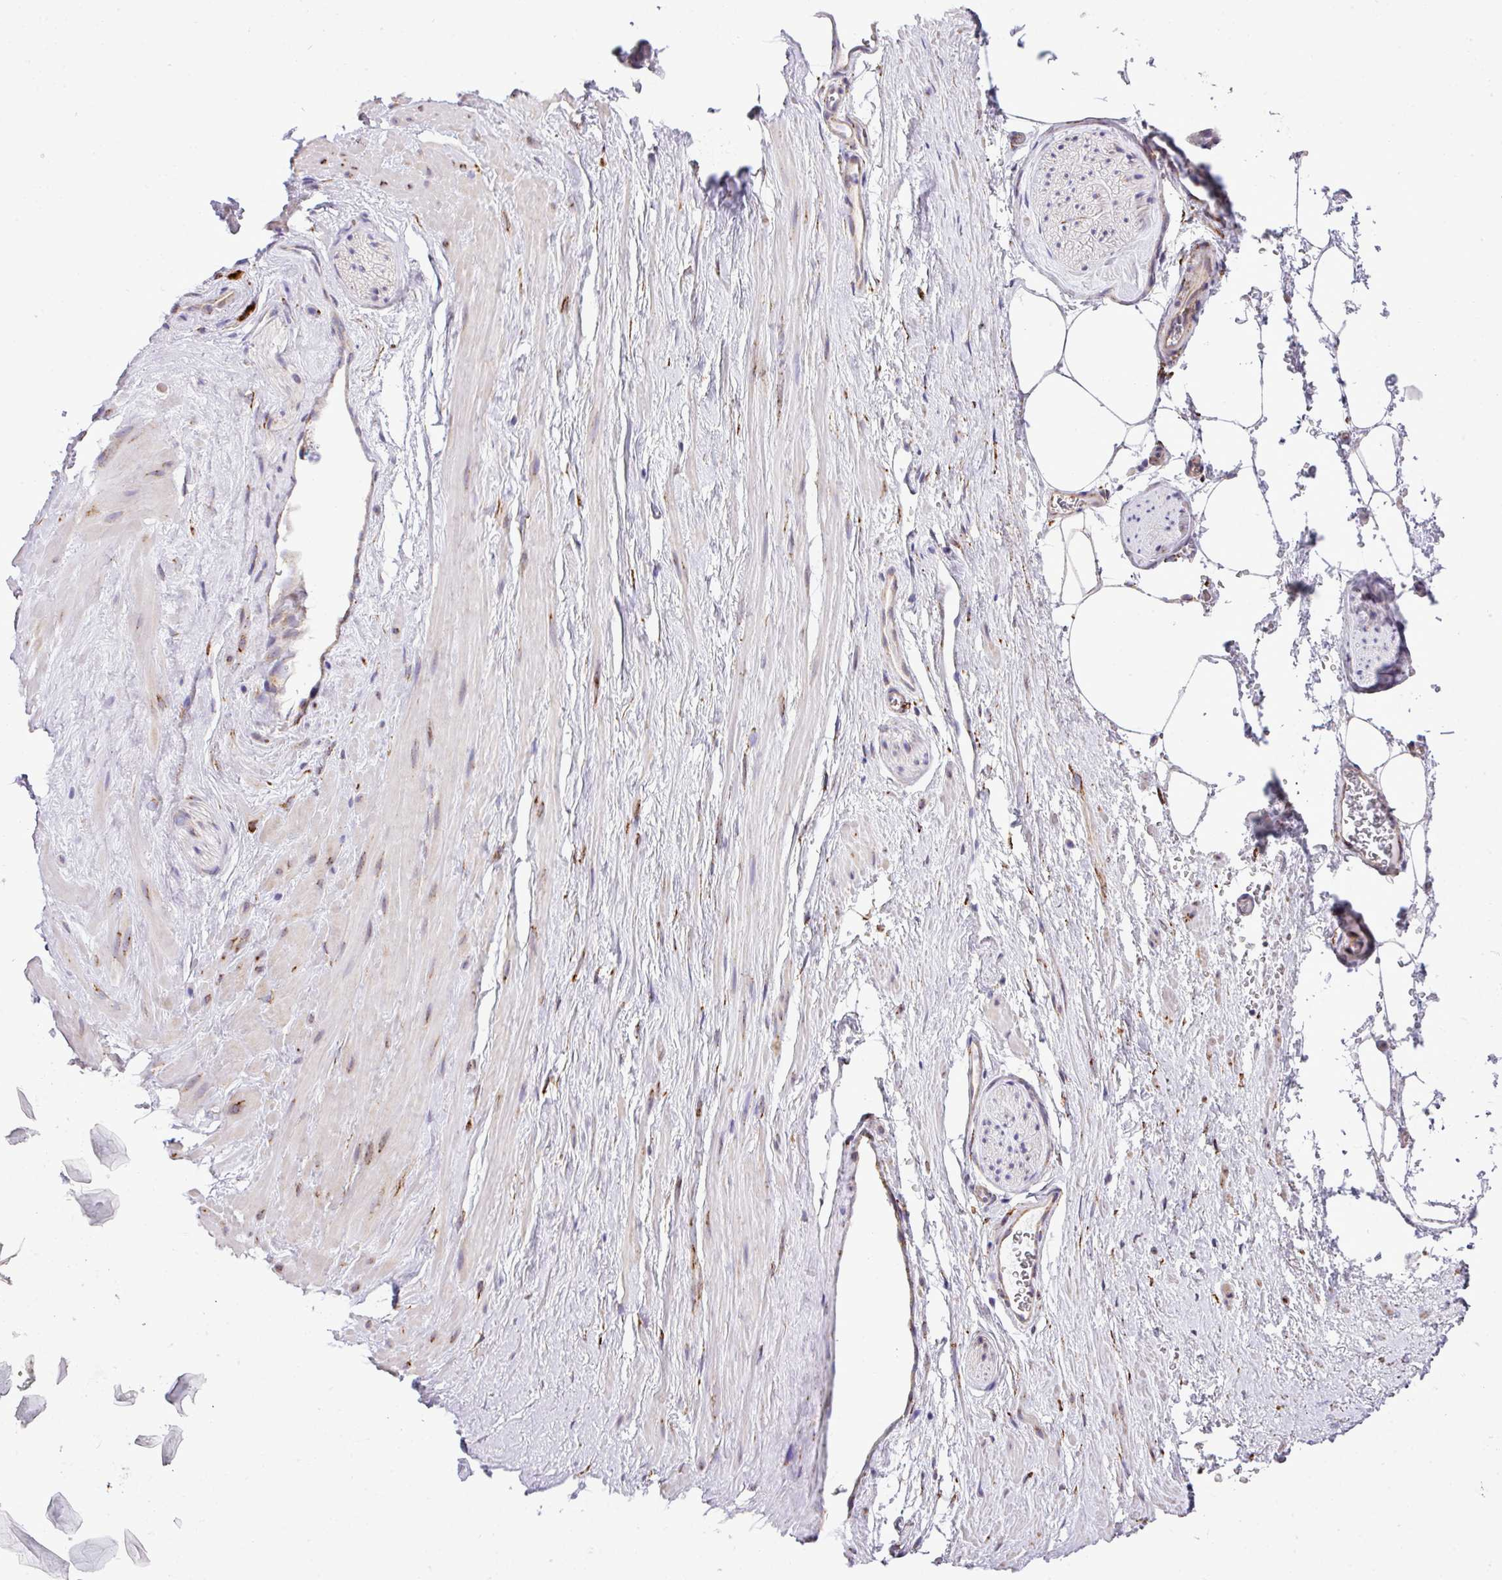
{"staining": {"intensity": "negative", "quantity": "none", "location": "none"}, "tissue": "adipose tissue", "cell_type": "Adipocytes", "image_type": "normal", "snomed": [{"axis": "morphology", "description": "Normal tissue, NOS"}, {"axis": "topography", "description": "Prostate"}, {"axis": "topography", "description": "Peripheral nerve tissue"}], "caption": "The immunohistochemistry (IHC) image has no significant positivity in adipocytes of adipose tissue. The staining is performed using DAB (3,3'-diaminobenzidine) brown chromogen with nuclei counter-stained in using hematoxylin.", "gene": "CFAP97", "patient": {"sex": "male", "age": 61}}